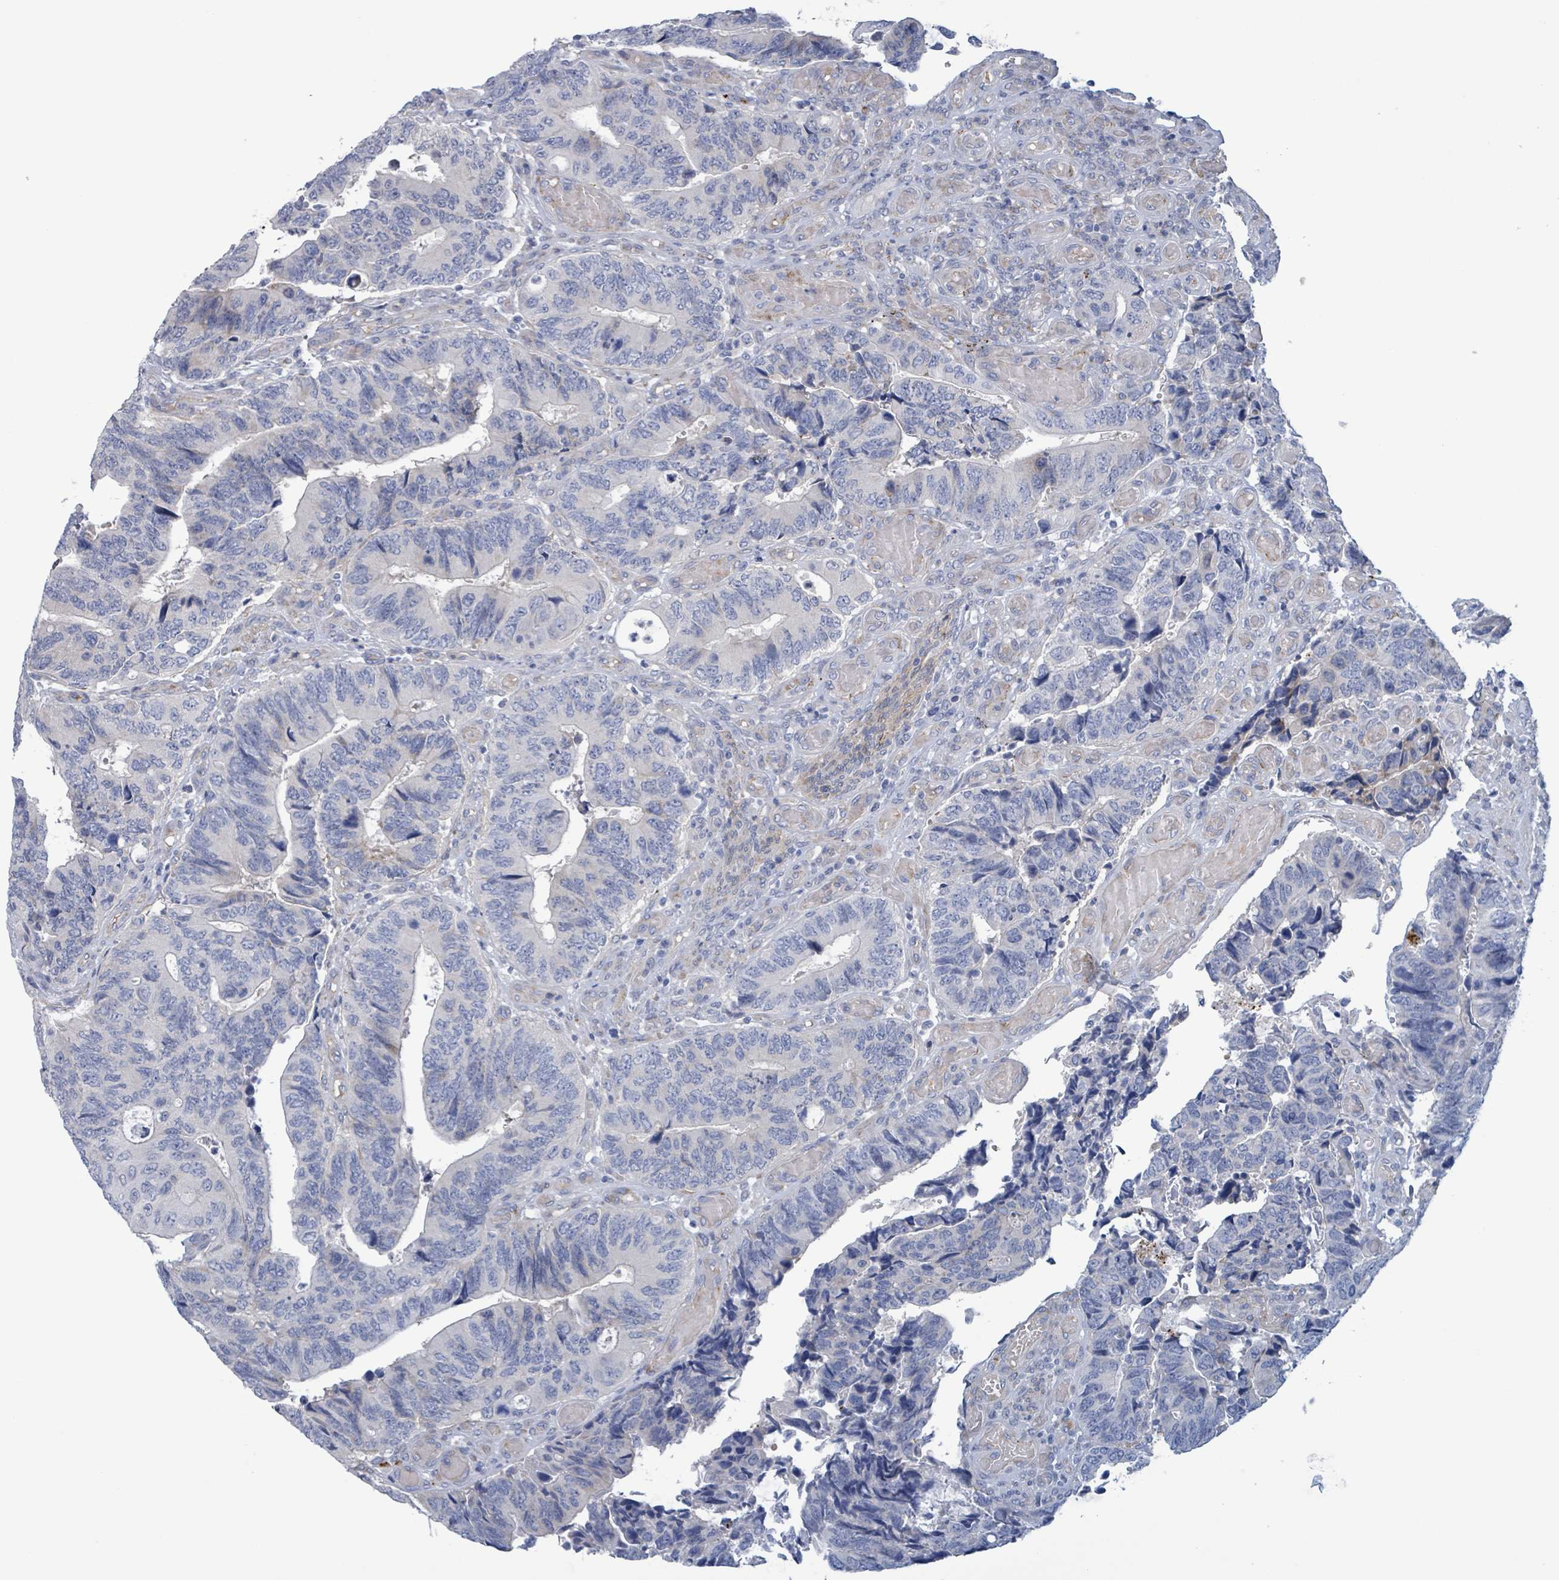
{"staining": {"intensity": "negative", "quantity": "none", "location": "none"}, "tissue": "colorectal cancer", "cell_type": "Tumor cells", "image_type": "cancer", "snomed": [{"axis": "morphology", "description": "Adenocarcinoma, NOS"}, {"axis": "topography", "description": "Colon"}], "caption": "The image demonstrates no staining of tumor cells in adenocarcinoma (colorectal).", "gene": "PKLR", "patient": {"sex": "male", "age": 87}}